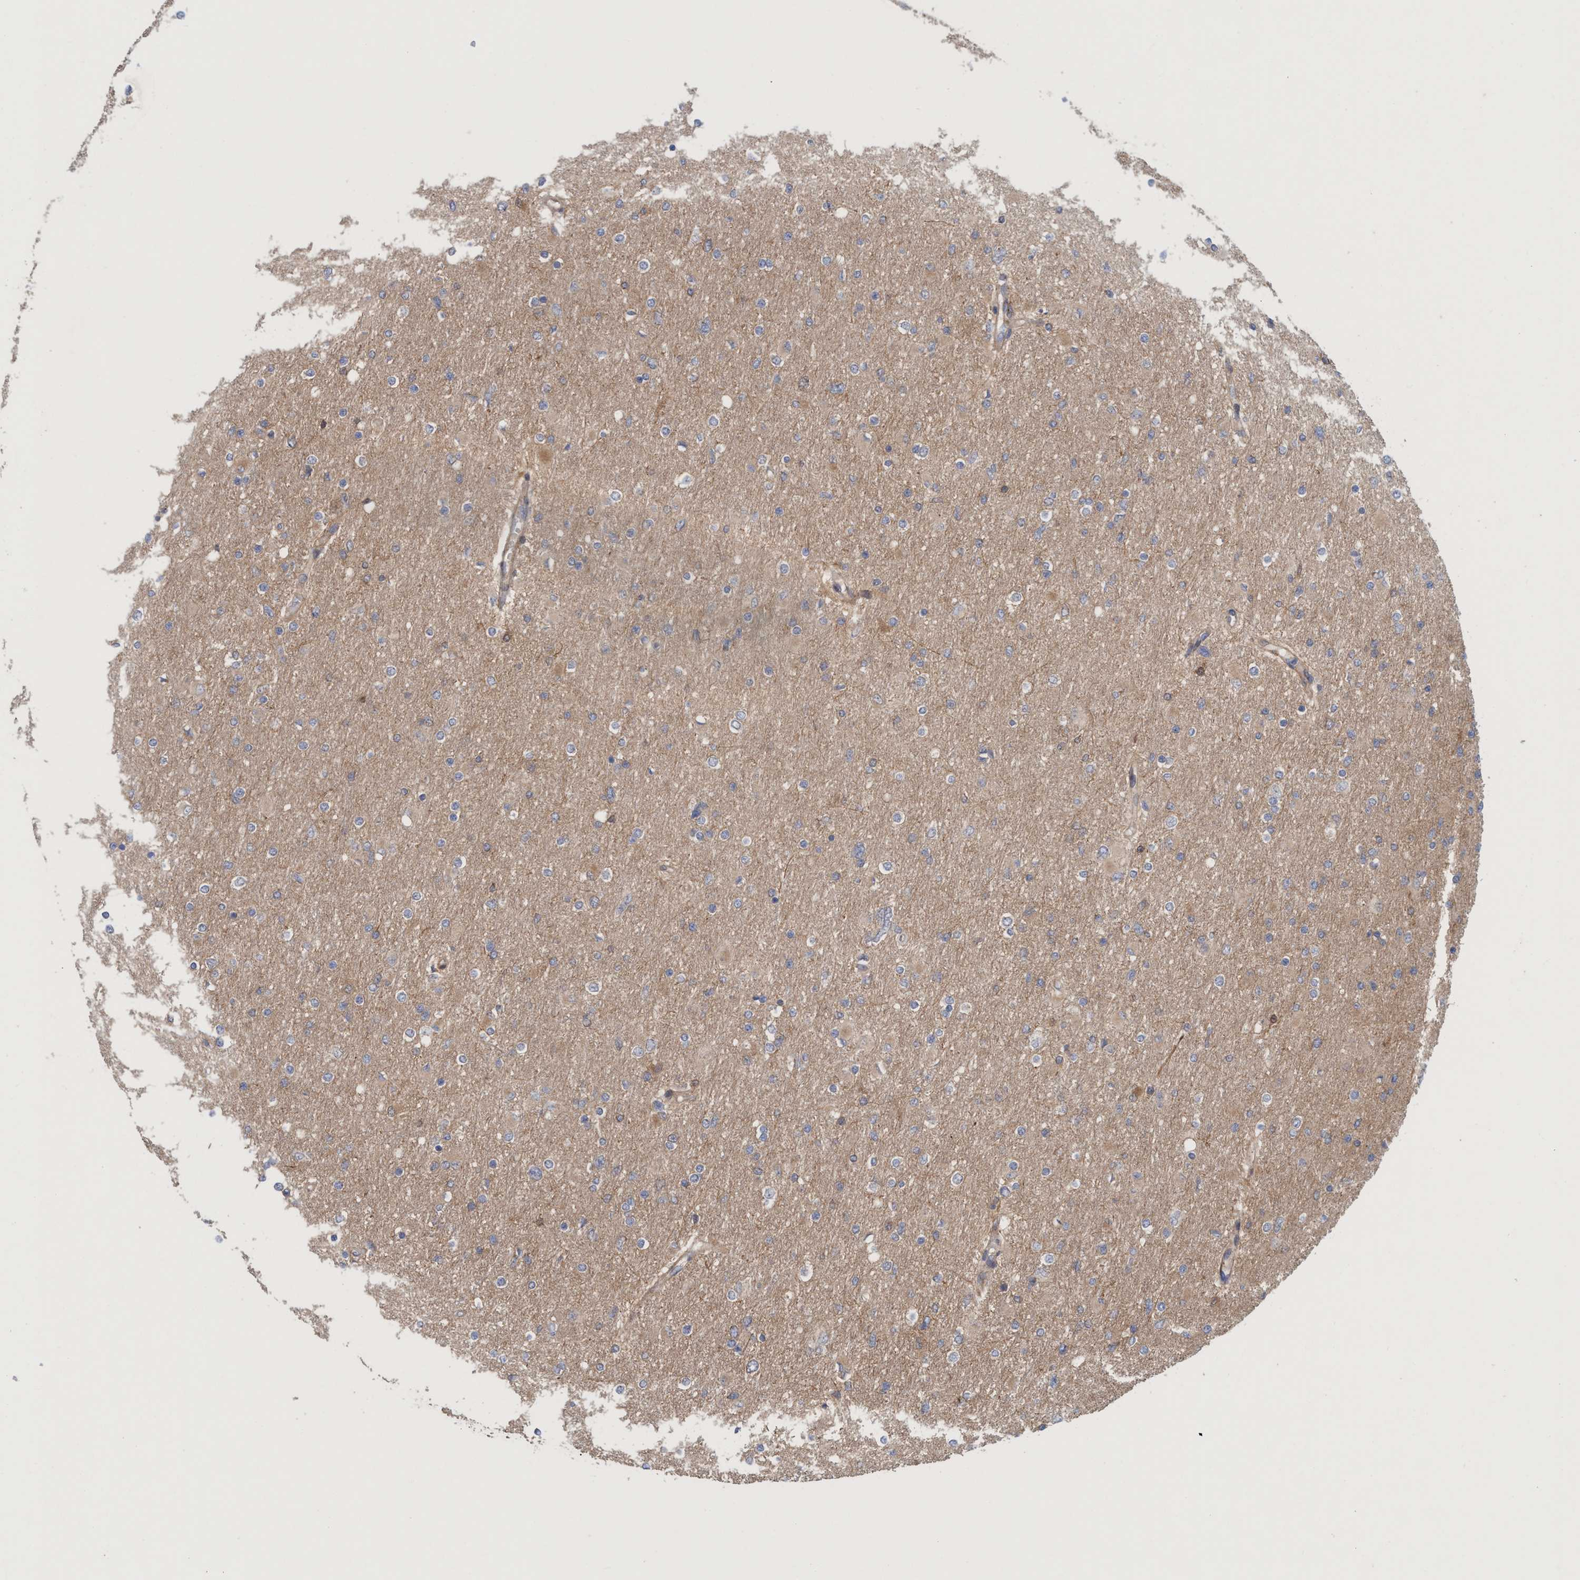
{"staining": {"intensity": "weak", "quantity": ">75%", "location": "cytoplasmic/membranous"}, "tissue": "glioma", "cell_type": "Tumor cells", "image_type": "cancer", "snomed": [{"axis": "morphology", "description": "Glioma, malignant, High grade"}, {"axis": "topography", "description": "Cerebral cortex"}], "caption": "Tumor cells reveal weak cytoplasmic/membranous staining in about >75% of cells in glioma.", "gene": "SPECC1", "patient": {"sex": "female", "age": 36}}